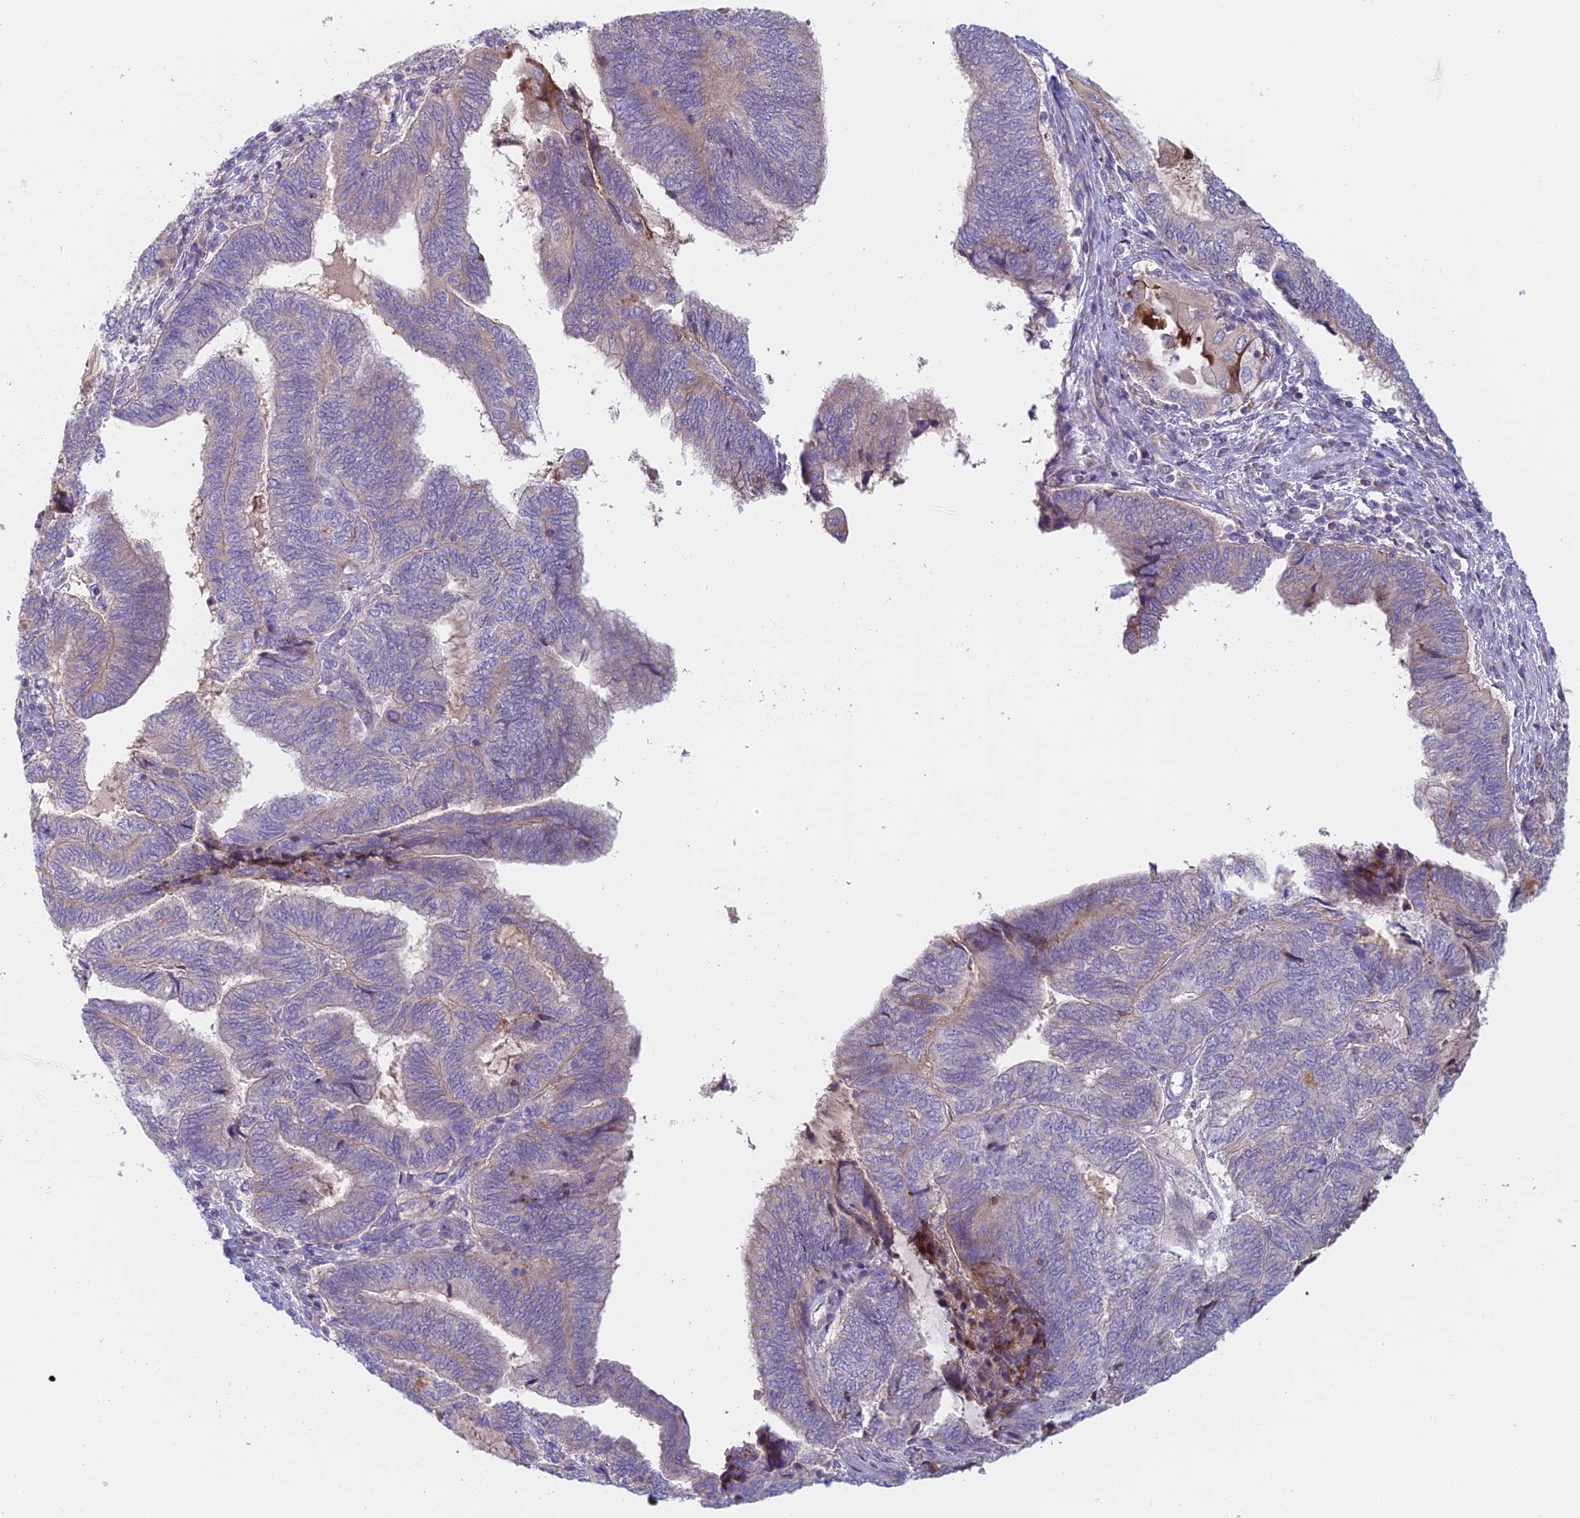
{"staining": {"intensity": "negative", "quantity": "none", "location": "none"}, "tissue": "endometrial cancer", "cell_type": "Tumor cells", "image_type": "cancer", "snomed": [{"axis": "morphology", "description": "Adenocarcinoma, NOS"}, {"axis": "topography", "description": "Uterus"}, {"axis": "topography", "description": "Endometrium"}], "caption": "The IHC histopathology image has no significant expression in tumor cells of endometrial cancer (adenocarcinoma) tissue. (Brightfield microscopy of DAB immunohistochemistry at high magnification).", "gene": "IFTAP", "patient": {"sex": "female", "age": 70}}